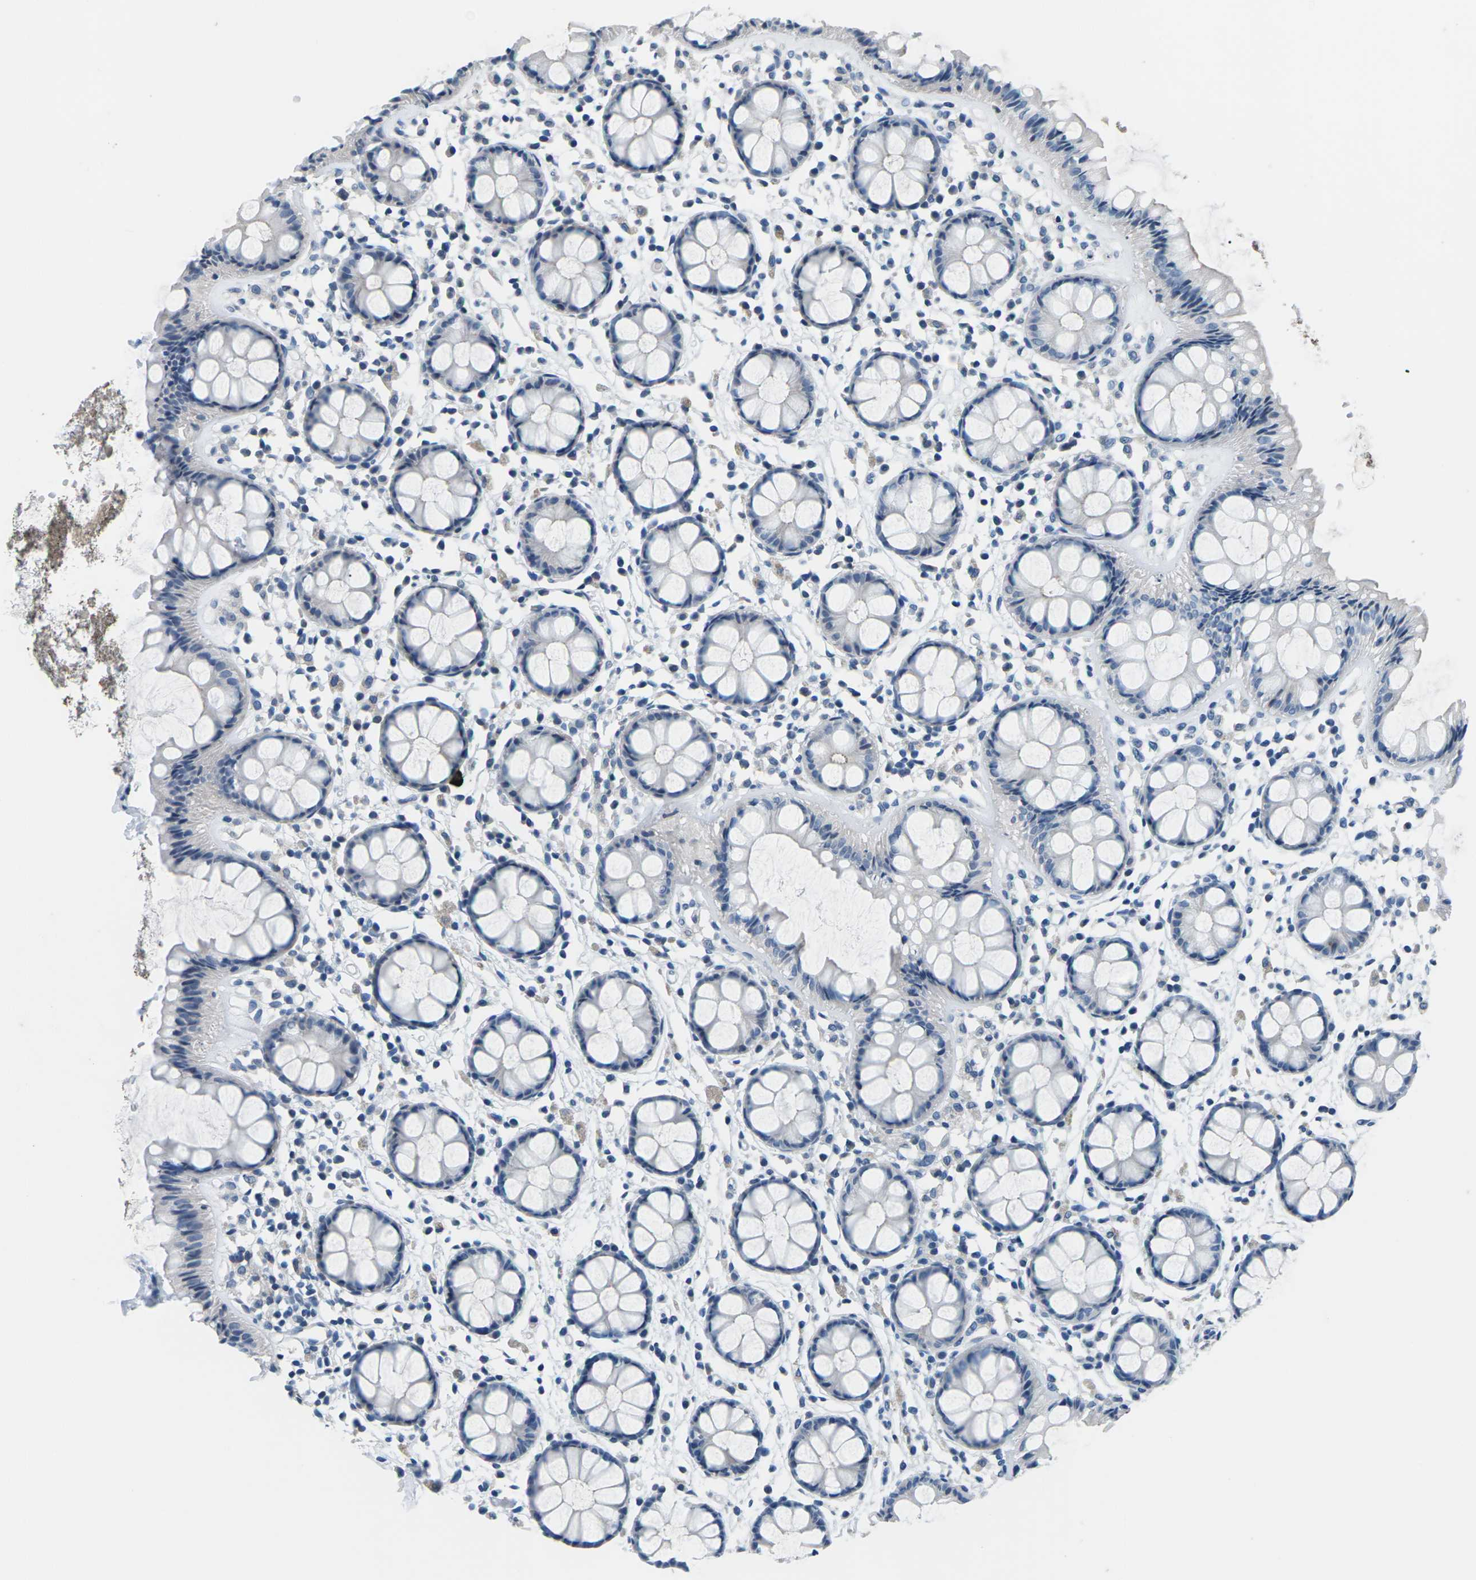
{"staining": {"intensity": "negative", "quantity": "none", "location": "none"}, "tissue": "rectum", "cell_type": "Glandular cells", "image_type": "normal", "snomed": [{"axis": "morphology", "description": "Normal tissue, NOS"}, {"axis": "topography", "description": "Rectum"}], "caption": "Immunohistochemical staining of unremarkable rectum reveals no significant staining in glandular cells. (Brightfield microscopy of DAB IHC at high magnification).", "gene": "UMOD", "patient": {"sex": "female", "age": 66}}